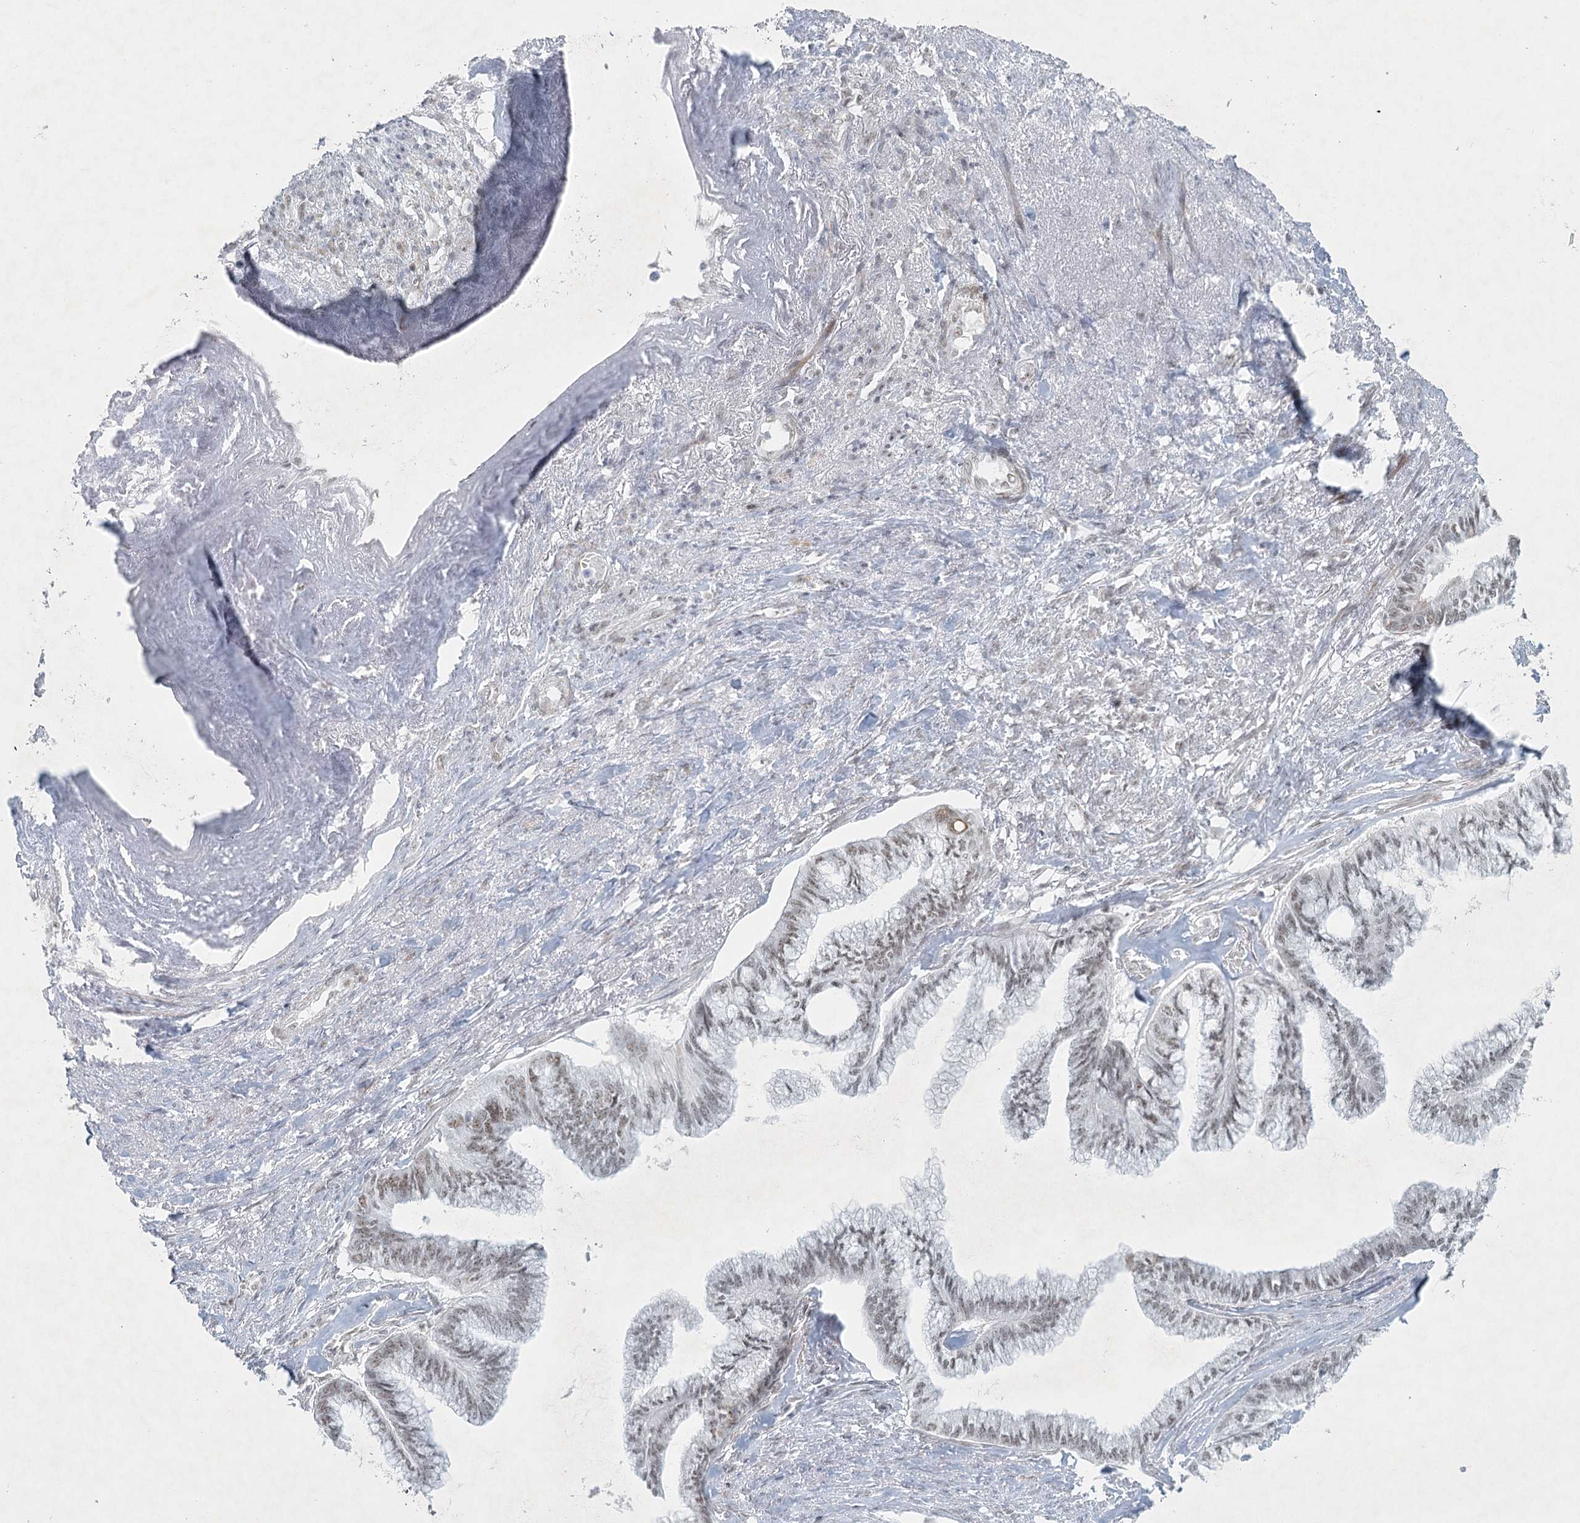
{"staining": {"intensity": "weak", "quantity": "25%-75%", "location": "nuclear"}, "tissue": "endometrial cancer", "cell_type": "Tumor cells", "image_type": "cancer", "snomed": [{"axis": "morphology", "description": "Adenocarcinoma, NOS"}, {"axis": "topography", "description": "Endometrium"}], "caption": "Endometrial cancer (adenocarcinoma) stained for a protein (brown) reveals weak nuclear positive staining in approximately 25%-75% of tumor cells.", "gene": "U2SURP", "patient": {"sex": "female", "age": 86}}